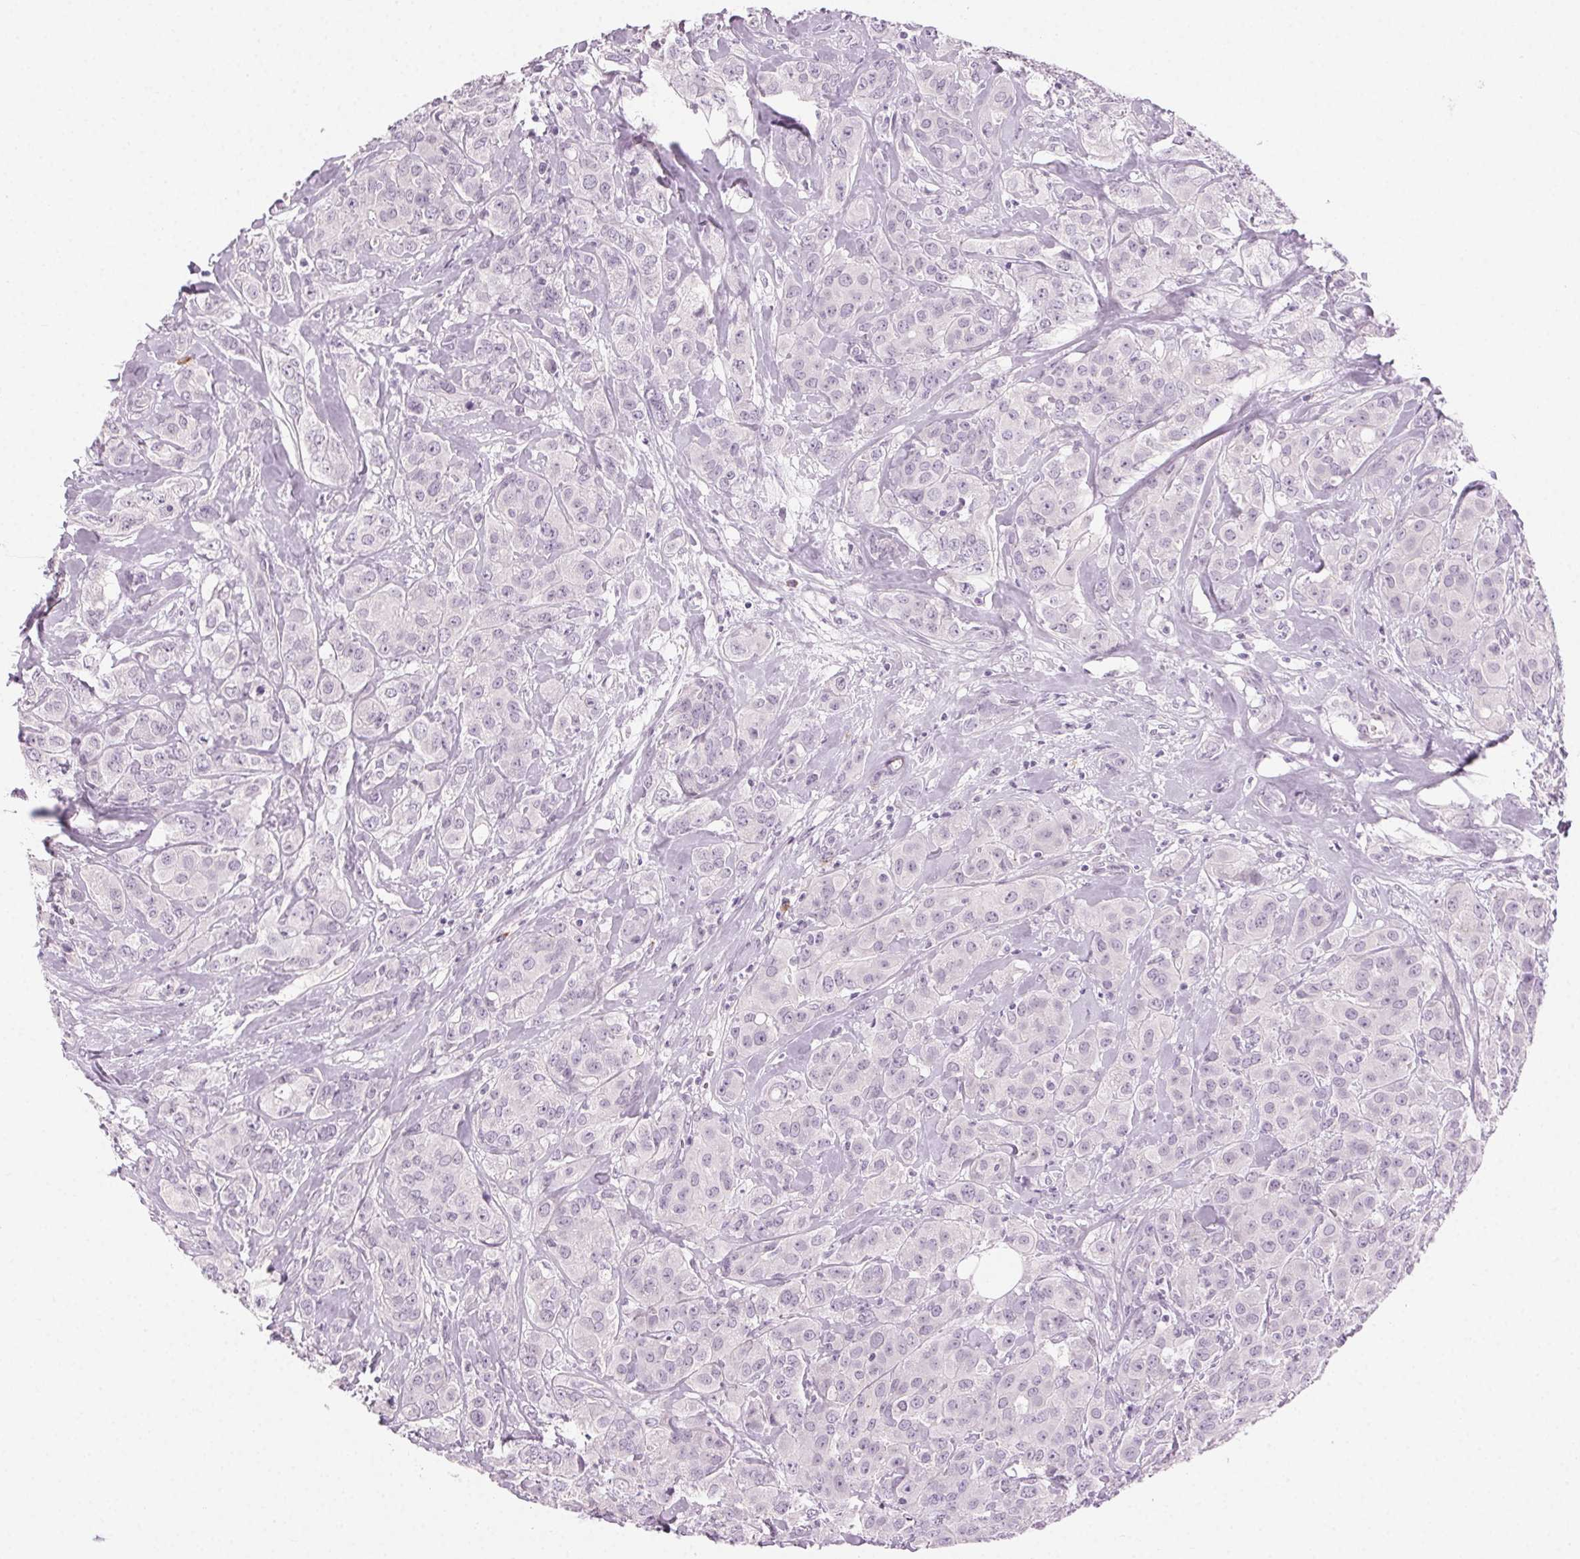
{"staining": {"intensity": "negative", "quantity": "none", "location": "none"}, "tissue": "breast cancer", "cell_type": "Tumor cells", "image_type": "cancer", "snomed": [{"axis": "morphology", "description": "Normal tissue, NOS"}, {"axis": "morphology", "description": "Duct carcinoma"}, {"axis": "topography", "description": "Breast"}], "caption": "Image shows no protein expression in tumor cells of invasive ductal carcinoma (breast) tissue. The staining was performed using DAB (3,3'-diaminobenzidine) to visualize the protein expression in brown, while the nuclei were stained in blue with hematoxylin (Magnification: 20x).", "gene": "HSF5", "patient": {"sex": "female", "age": 43}}